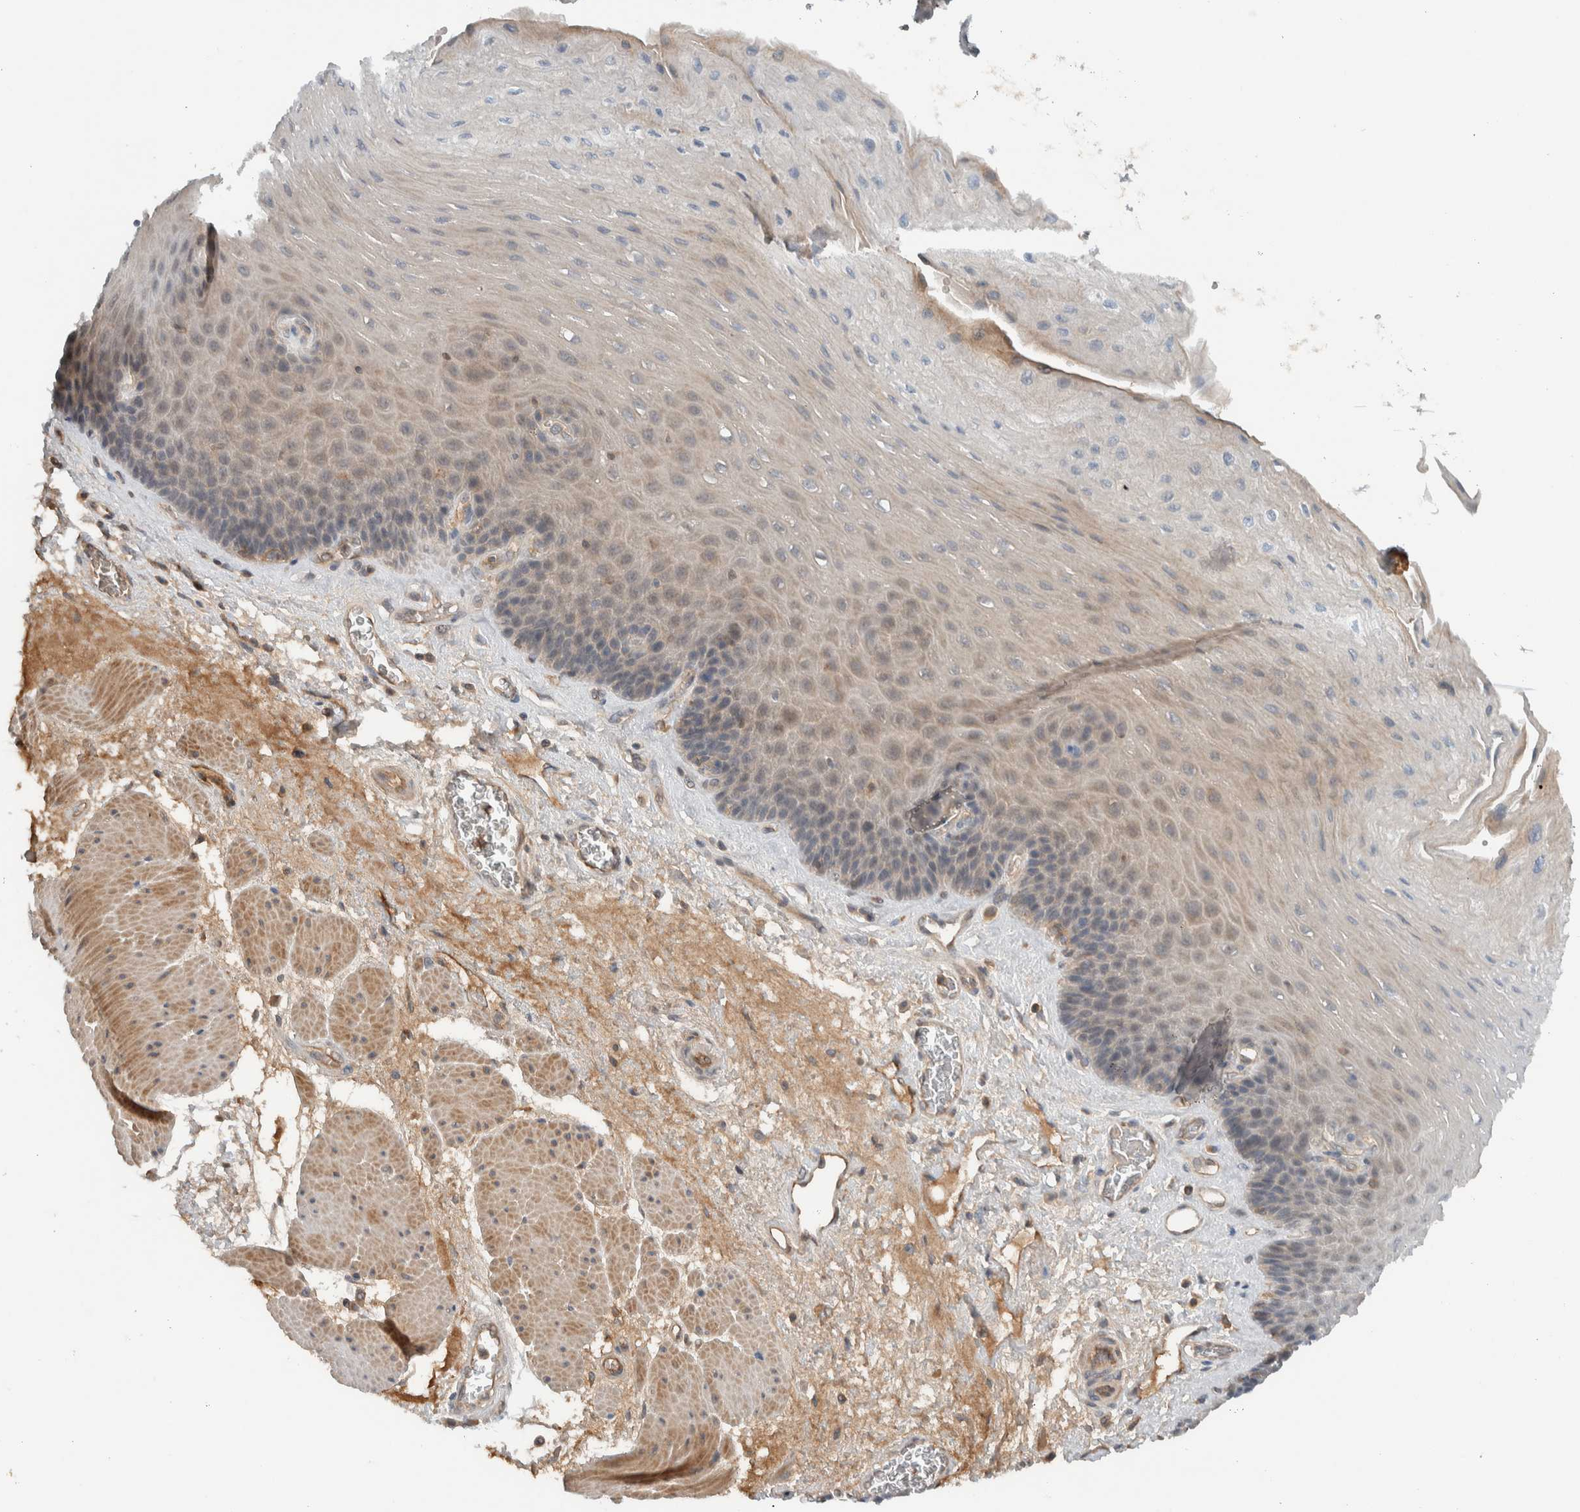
{"staining": {"intensity": "weak", "quantity": "25%-75%", "location": "cytoplasmic/membranous"}, "tissue": "esophagus", "cell_type": "Squamous epithelial cells", "image_type": "normal", "snomed": [{"axis": "morphology", "description": "Normal tissue, NOS"}, {"axis": "topography", "description": "Esophagus"}], "caption": "Squamous epithelial cells show low levels of weak cytoplasmic/membranous staining in about 25%-75% of cells in benign human esophagus. (DAB (3,3'-diaminobenzidine) = brown stain, brightfield microscopy at high magnification).", "gene": "ARMC7", "patient": {"sex": "female", "age": 72}}